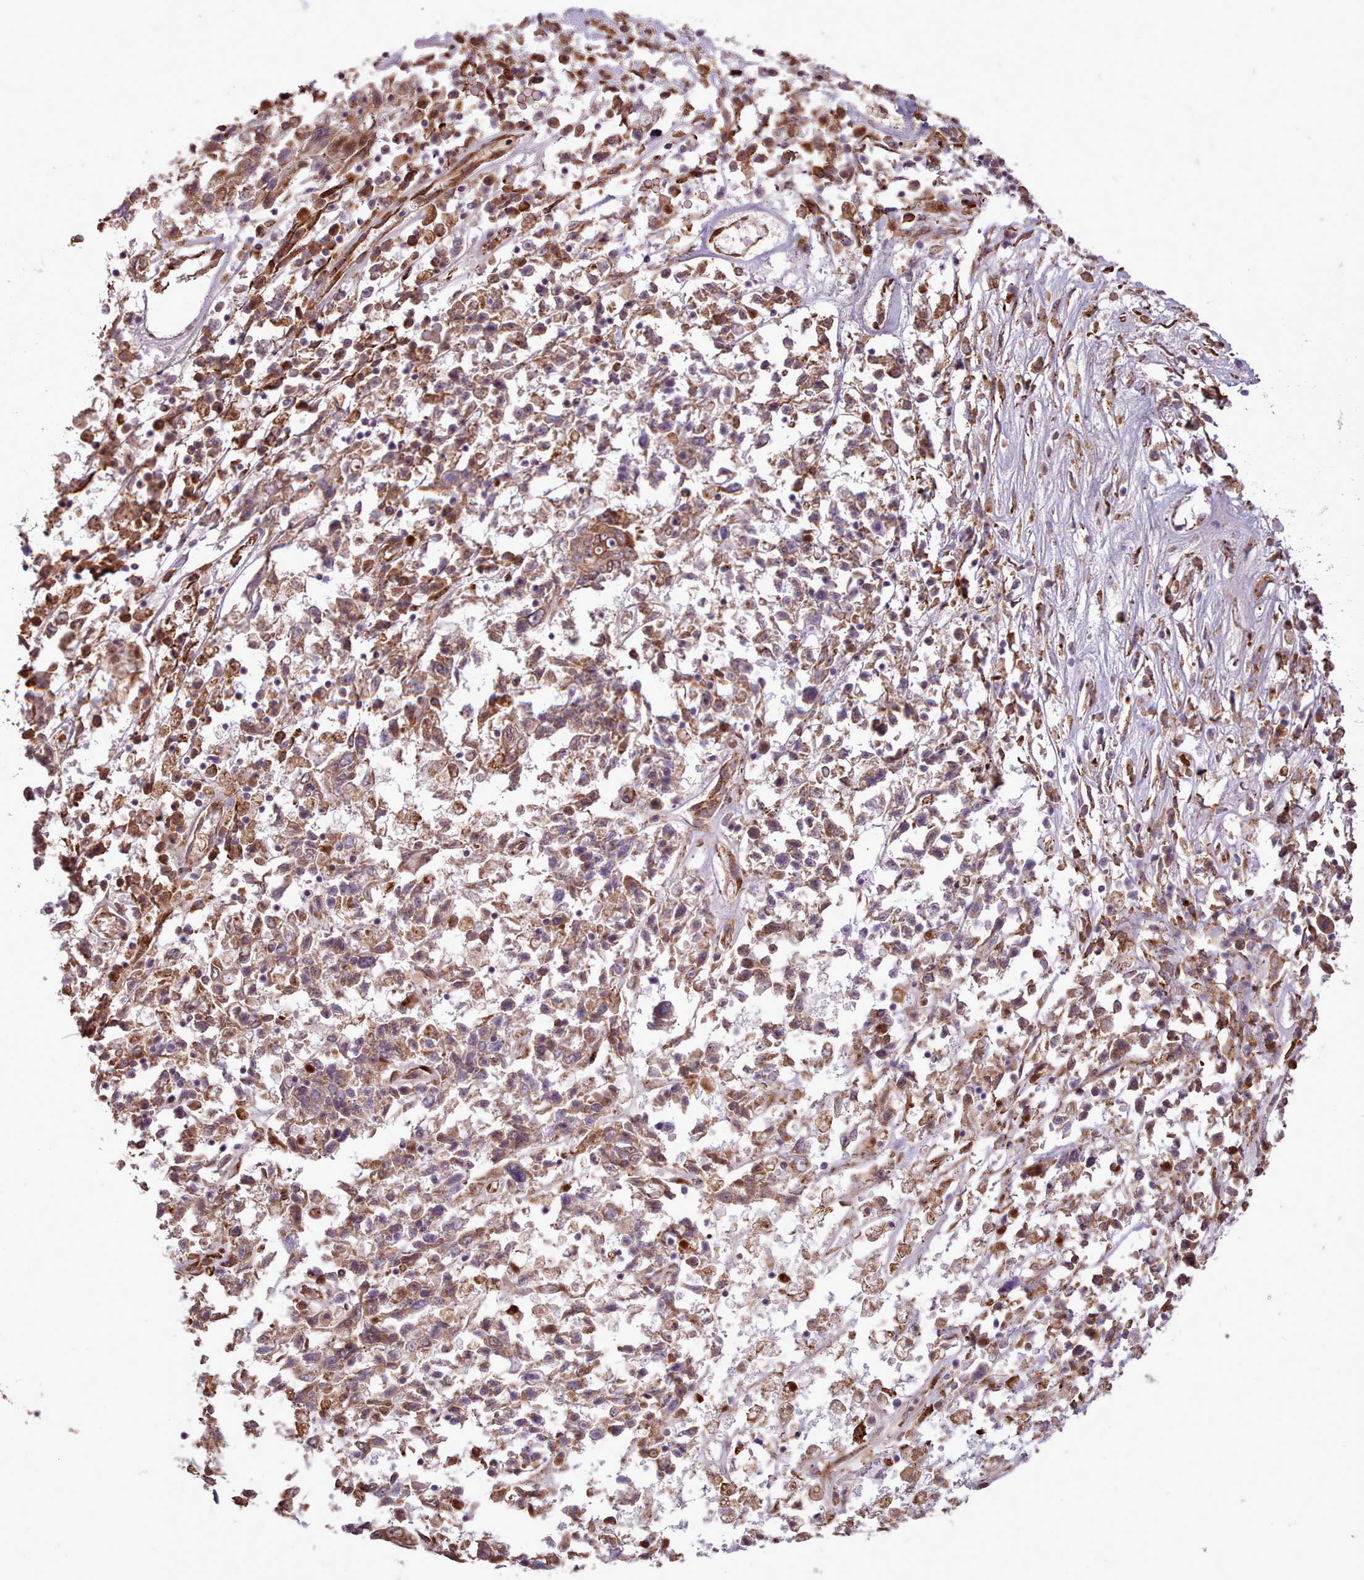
{"staining": {"intensity": "moderate", "quantity": ">75%", "location": "cytoplasmic/membranous"}, "tissue": "ovarian cancer", "cell_type": "Tumor cells", "image_type": "cancer", "snomed": [{"axis": "morphology", "description": "Carcinoma, endometroid"}, {"axis": "topography", "description": "Ovary"}], "caption": "Immunohistochemical staining of ovarian endometroid carcinoma reveals medium levels of moderate cytoplasmic/membranous protein expression in approximately >75% of tumor cells.", "gene": "CABP1", "patient": {"sex": "female", "age": 62}}